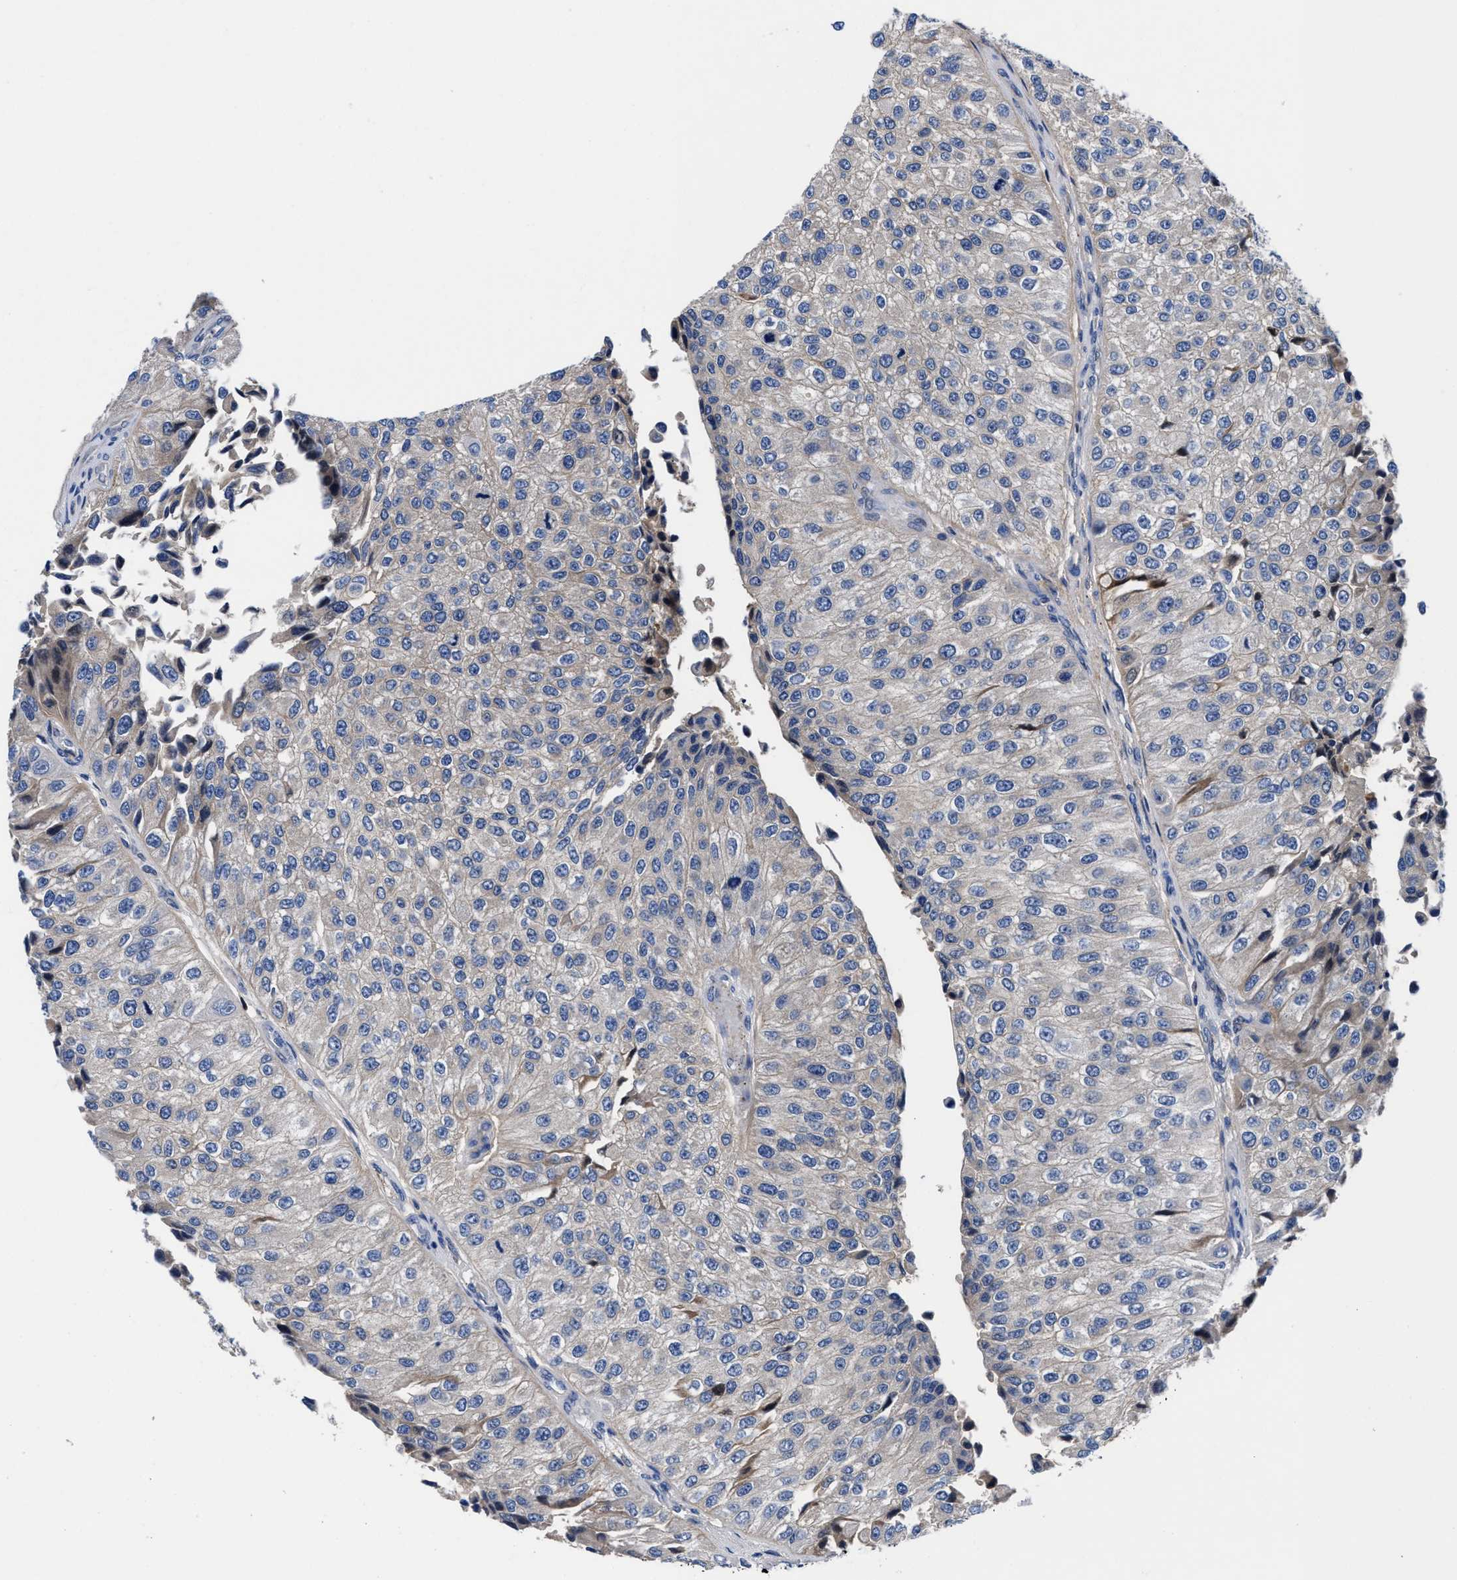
{"staining": {"intensity": "weak", "quantity": "<25%", "location": "cytoplasmic/membranous"}, "tissue": "urothelial cancer", "cell_type": "Tumor cells", "image_type": "cancer", "snomed": [{"axis": "morphology", "description": "Urothelial carcinoma, High grade"}, {"axis": "topography", "description": "Kidney"}, {"axis": "topography", "description": "Urinary bladder"}], "caption": "Tumor cells are negative for protein expression in human urothelial carcinoma (high-grade).", "gene": "DHRS13", "patient": {"sex": "male", "age": 77}}